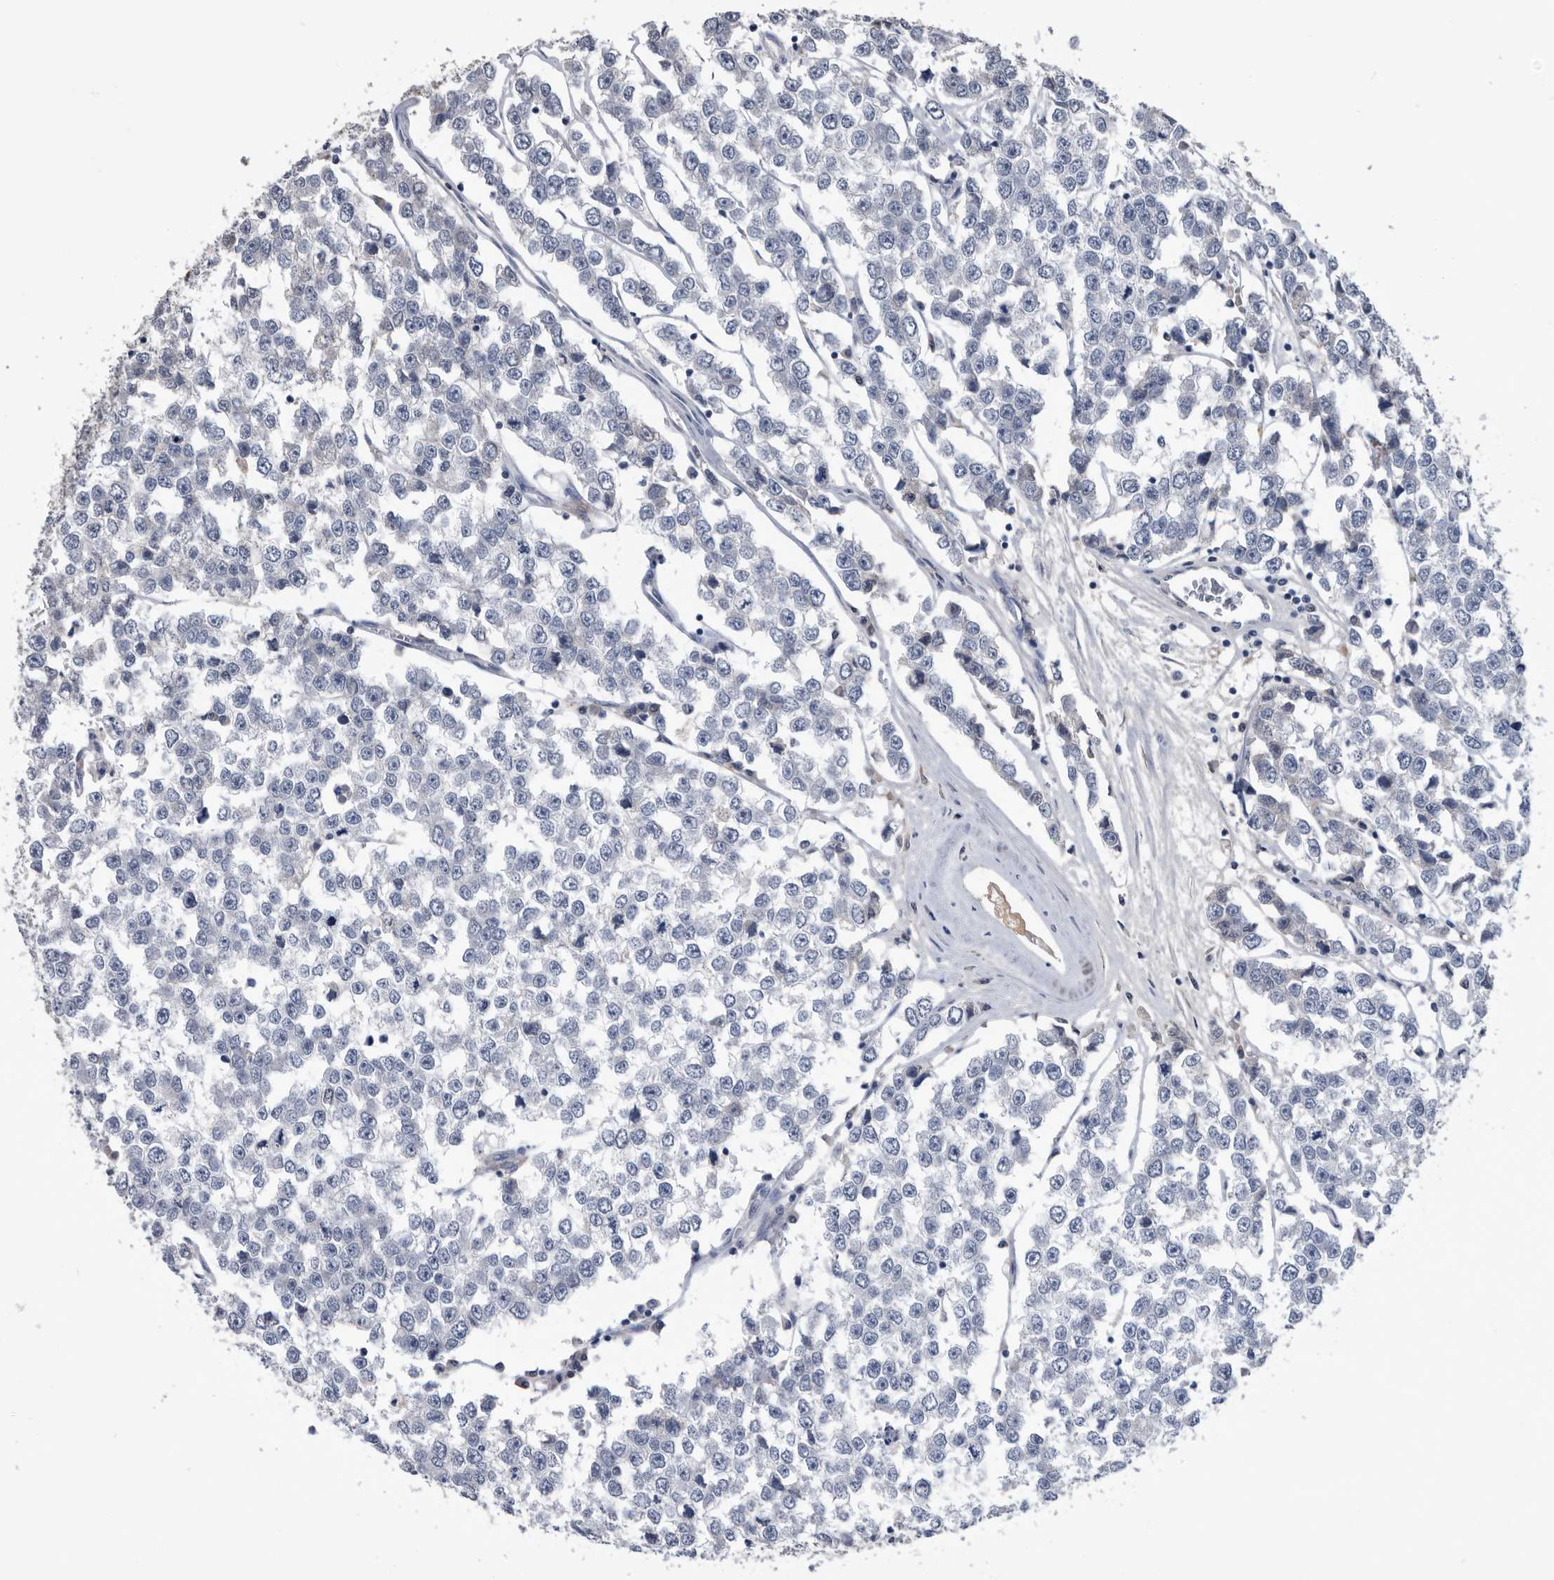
{"staining": {"intensity": "negative", "quantity": "none", "location": "none"}, "tissue": "testis cancer", "cell_type": "Tumor cells", "image_type": "cancer", "snomed": [{"axis": "morphology", "description": "Seminoma, NOS"}, {"axis": "morphology", "description": "Carcinoma, Embryonal, NOS"}, {"axis": "topography", "description": "Testis"}], "caption": "Histopathology image shows no protein expression in tumor cells of testis embryonal carcinoma tissue.", "gene": "PDXK", "patient": {"sex": "male", "age": 52}}